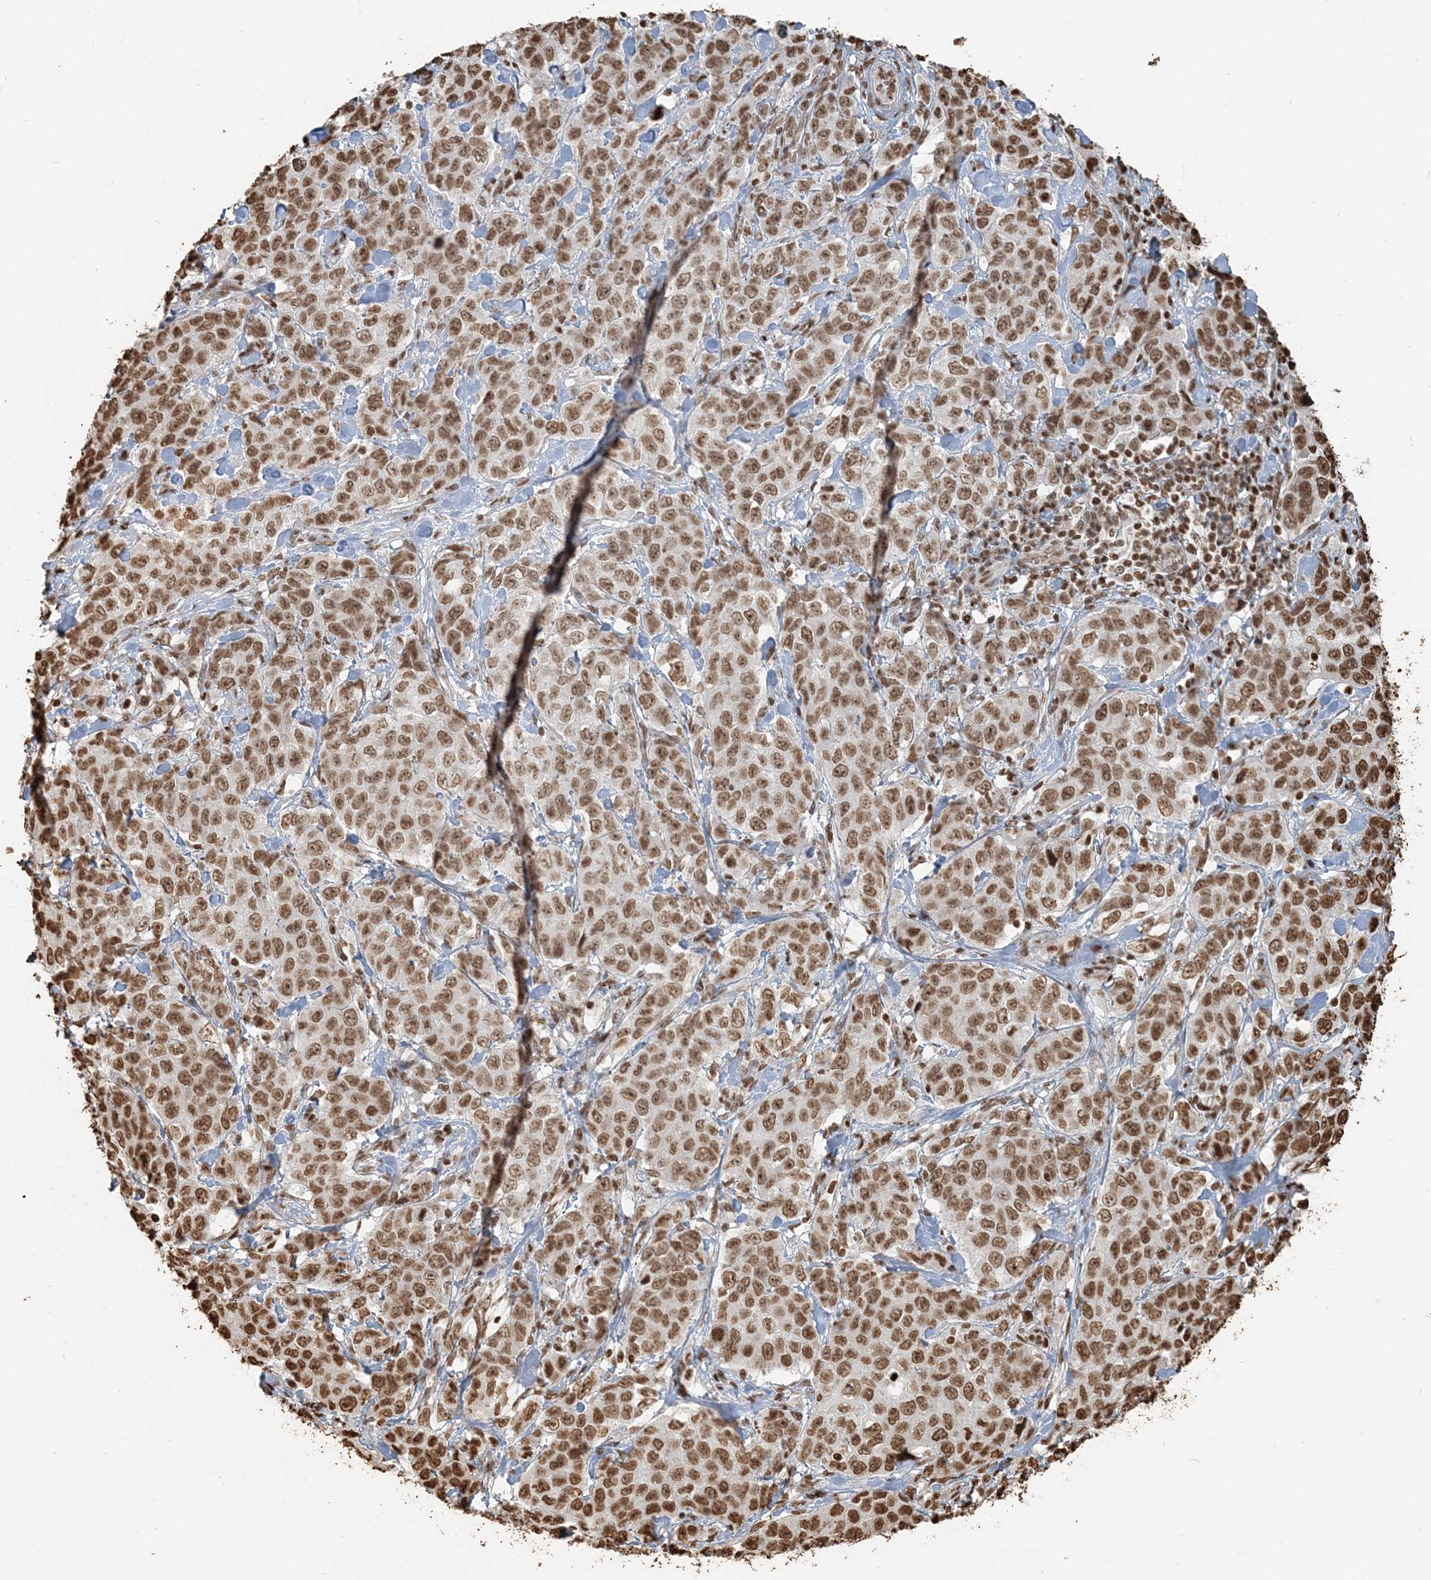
{"staining": {"intensity": "moderate", "quantity": ">75%", "location": "nuclear"}, "tissue": "stomach cancer", "cell_type": "Tumor cells", "image_type": "cancer", "snomed": [{"axis": "morphology", "description": "Adenocarcinoma, NOS"}, {"axis": "topography", "description": "Stomach"}], "caption": "Tumor cells show moderate nuclear positivity in approximately >75% of cells in adenocarcinoma (stomach).", "gene": "H3-3B", "patient": {"sex": "male", "age": 48}}